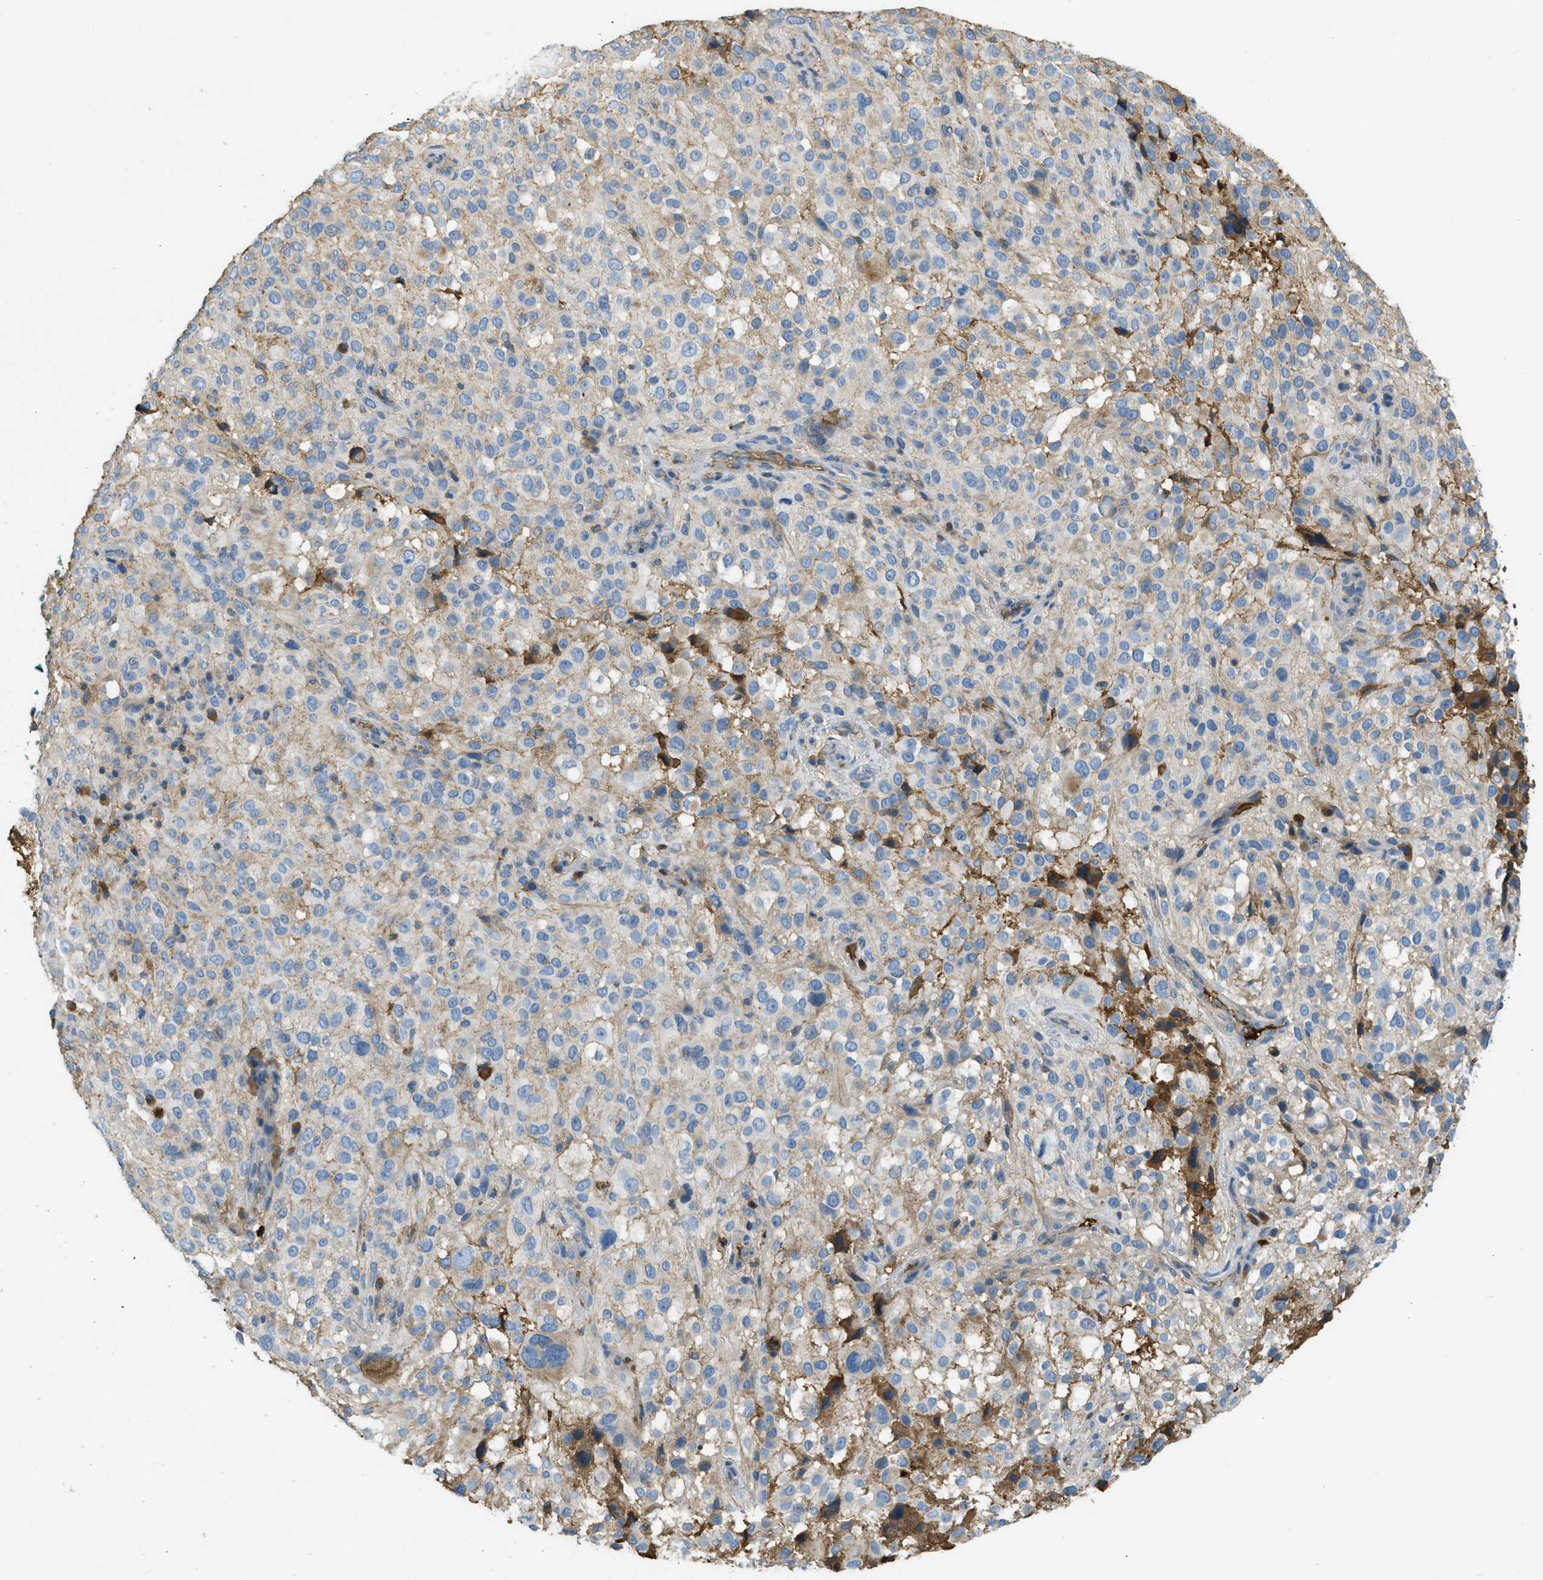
{"staining": {"intensity": "weak", "quantity": "25%-75%", "location": "cytoplasmic/membranous"}, "tissue": "melanoma", "cell_type": "Tumor cells", "image_type": "cancer", "snomed": [{"axis": "morphology", "description": "Necrosis, NOS"}, {"axis": "morphology", "description": "Malignant melanoma, NOS"}, {"axis": "topography", "description": "Skin"}], "caption": "About 25%-75% of tumor cells in melanoma exhibit weak cytoplasmic/membranous protein expression as visualized by brown immunohistochemical staining.", "gene": "PRTN3", "patient": {"sex": "female", "age": 87}}